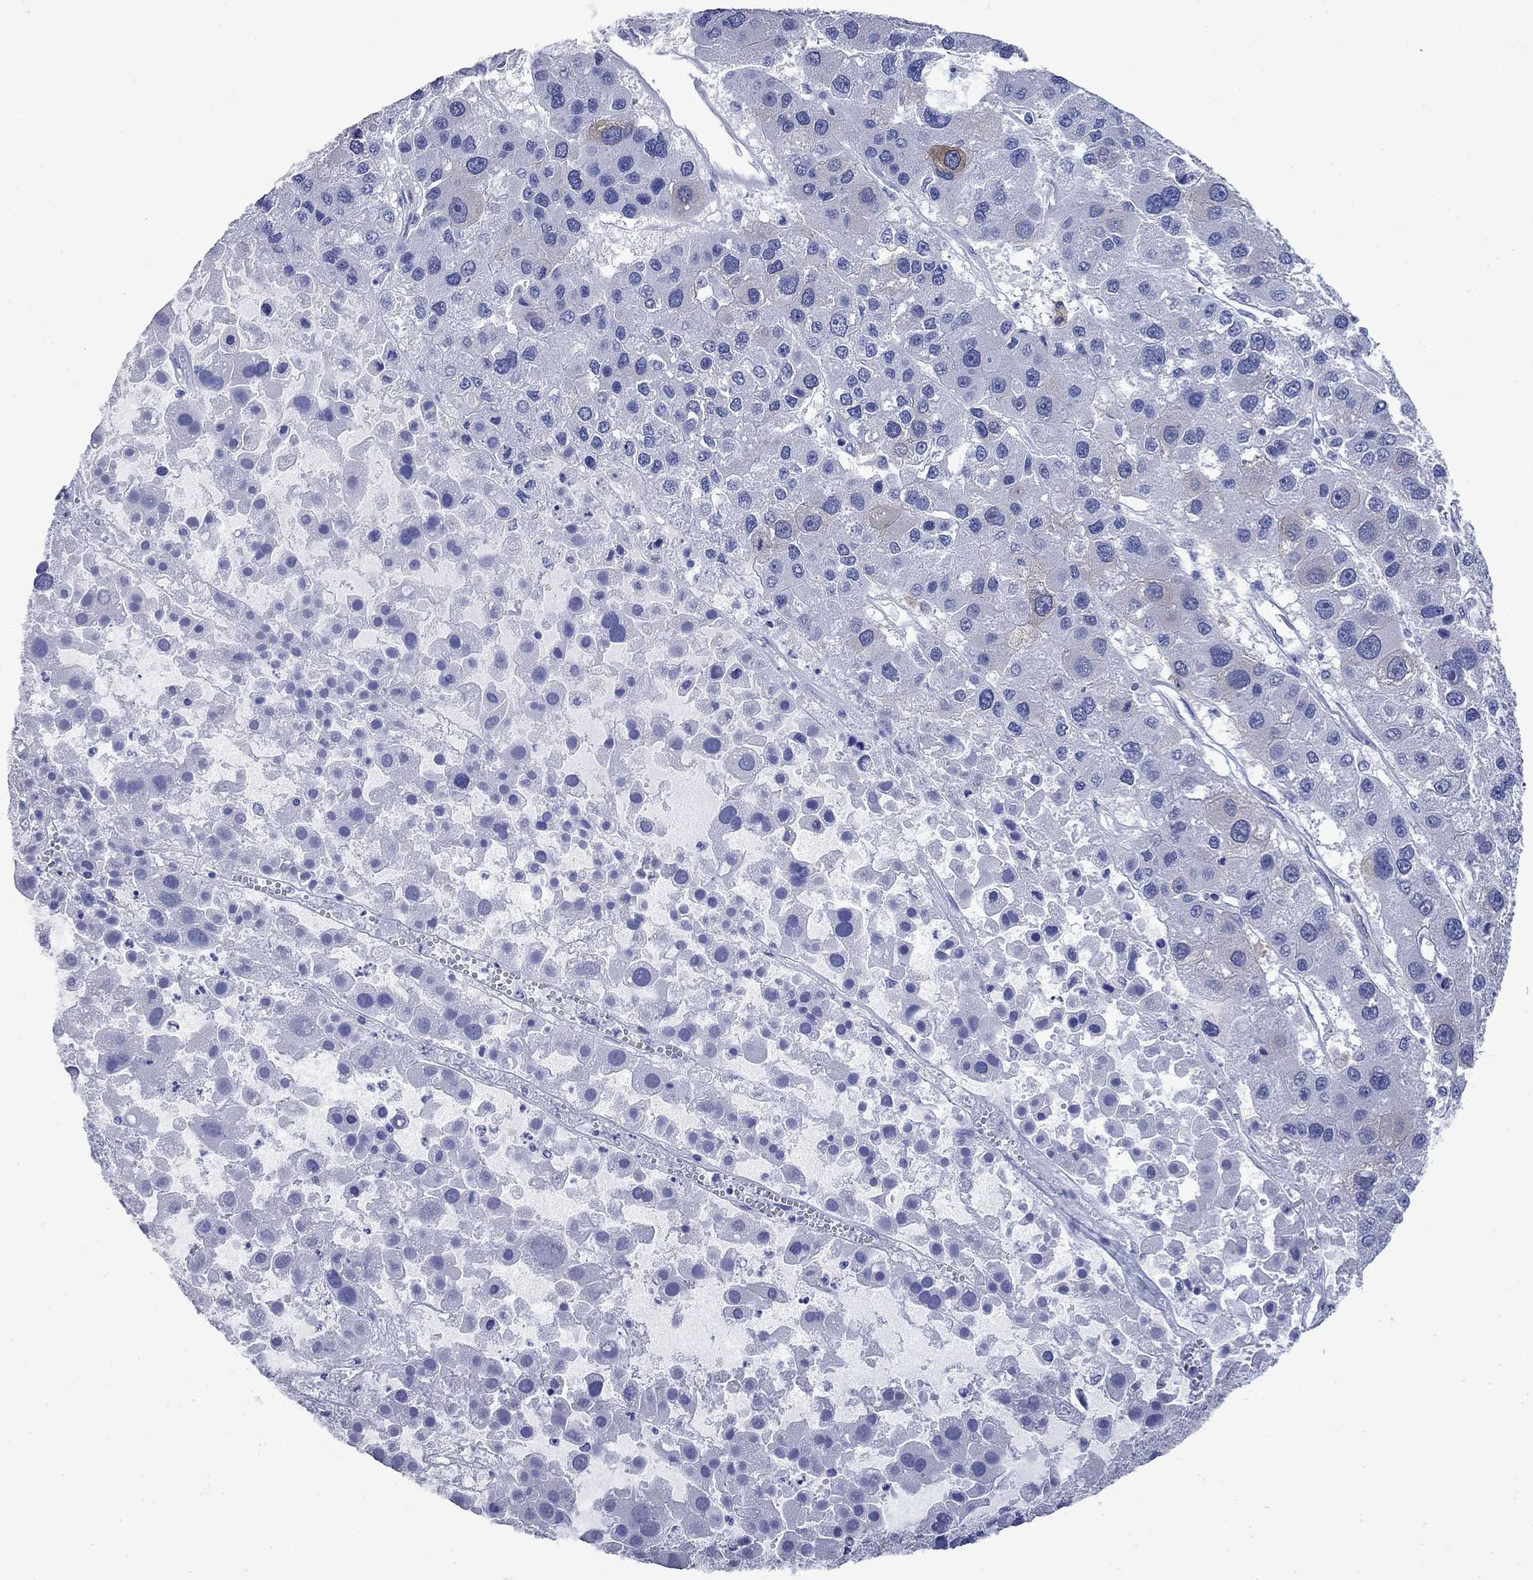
{"staining": {"intensity": "moderate", "quantity": "<25%", "location": "cytoplasmic/membranous"}, "tissue": "liver cancer", "cell_type": "Tumor cells", "image_type": "cancer", "snomed": [{"axis": "morphology", "description": "Carcinoma, Hepatocellular, NOS"}, {"axis": "topography", "description": "Liver"}], "caption": "This micrograph displays immunohistochemistry (IHC) staining of human liver hepatocellular carcinoma, with low moderate cytoplasmic/membranous expression in approximately <25% of tumor cells.", "gene": "TACC3", "patient": {"sex": "male", "age": 73}}